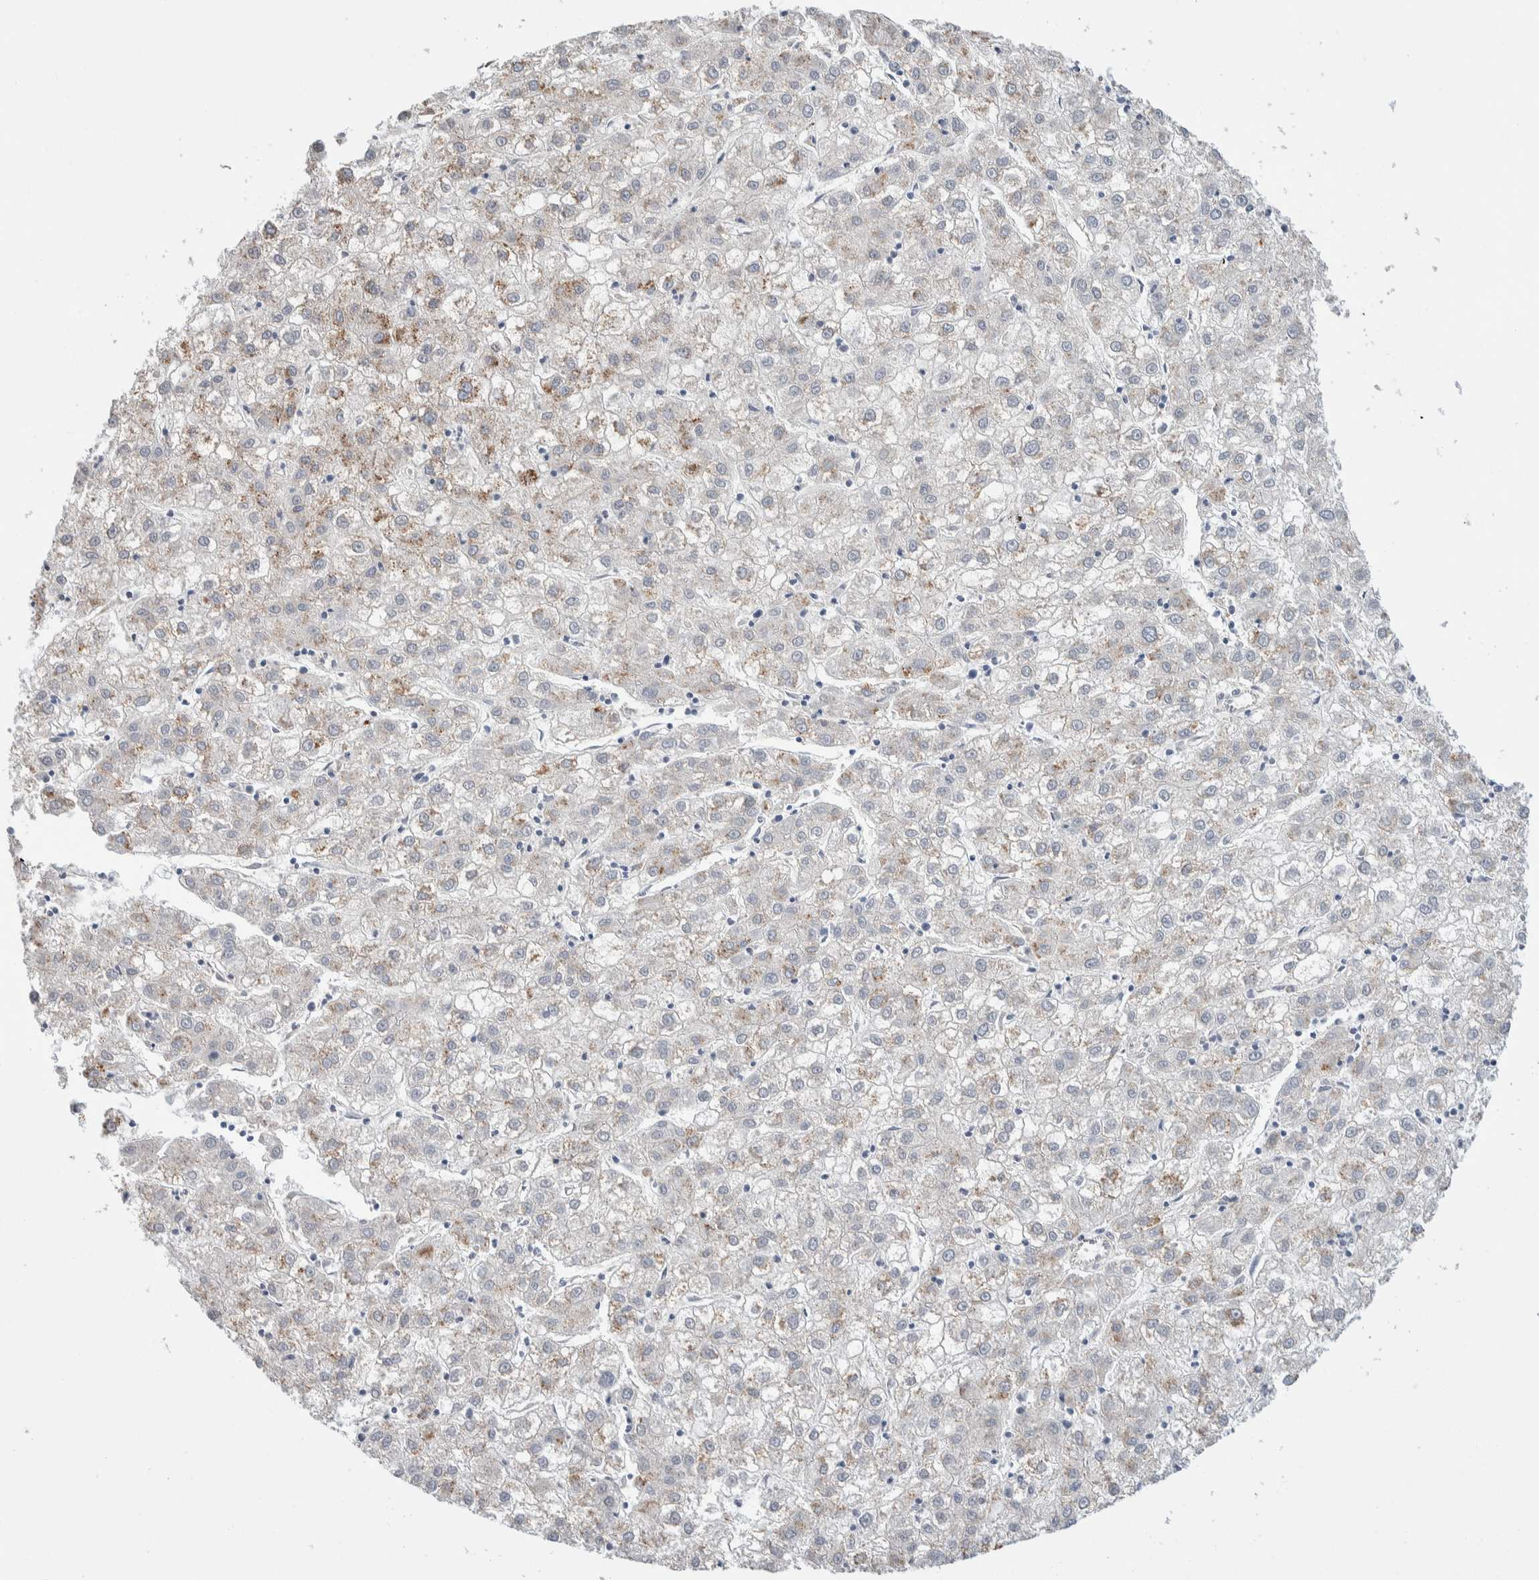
{"staining": {"intensity": "weak", "quantity": "25%-75%", "location": "cytoplasmic/membranous"}, "tissue": "liver cancer", "cell_type": "Tumor cells", "image_type": "cancer", "snomed": [{"axis": "morphology", "description": "Carcinoma, Hepatocellular, NOS"}, {"axis": "topography", "description": "Liver"}], "caption": "Immunohistochemical staining of human liver cancer (hepatocellular carcinoma) shows low levels of weak cytoplasmic/membranous protein staining in about 25%-75% of tumor cells.", "gene": "RUSF1", "patient": {"sex": "male", "age": 72}}